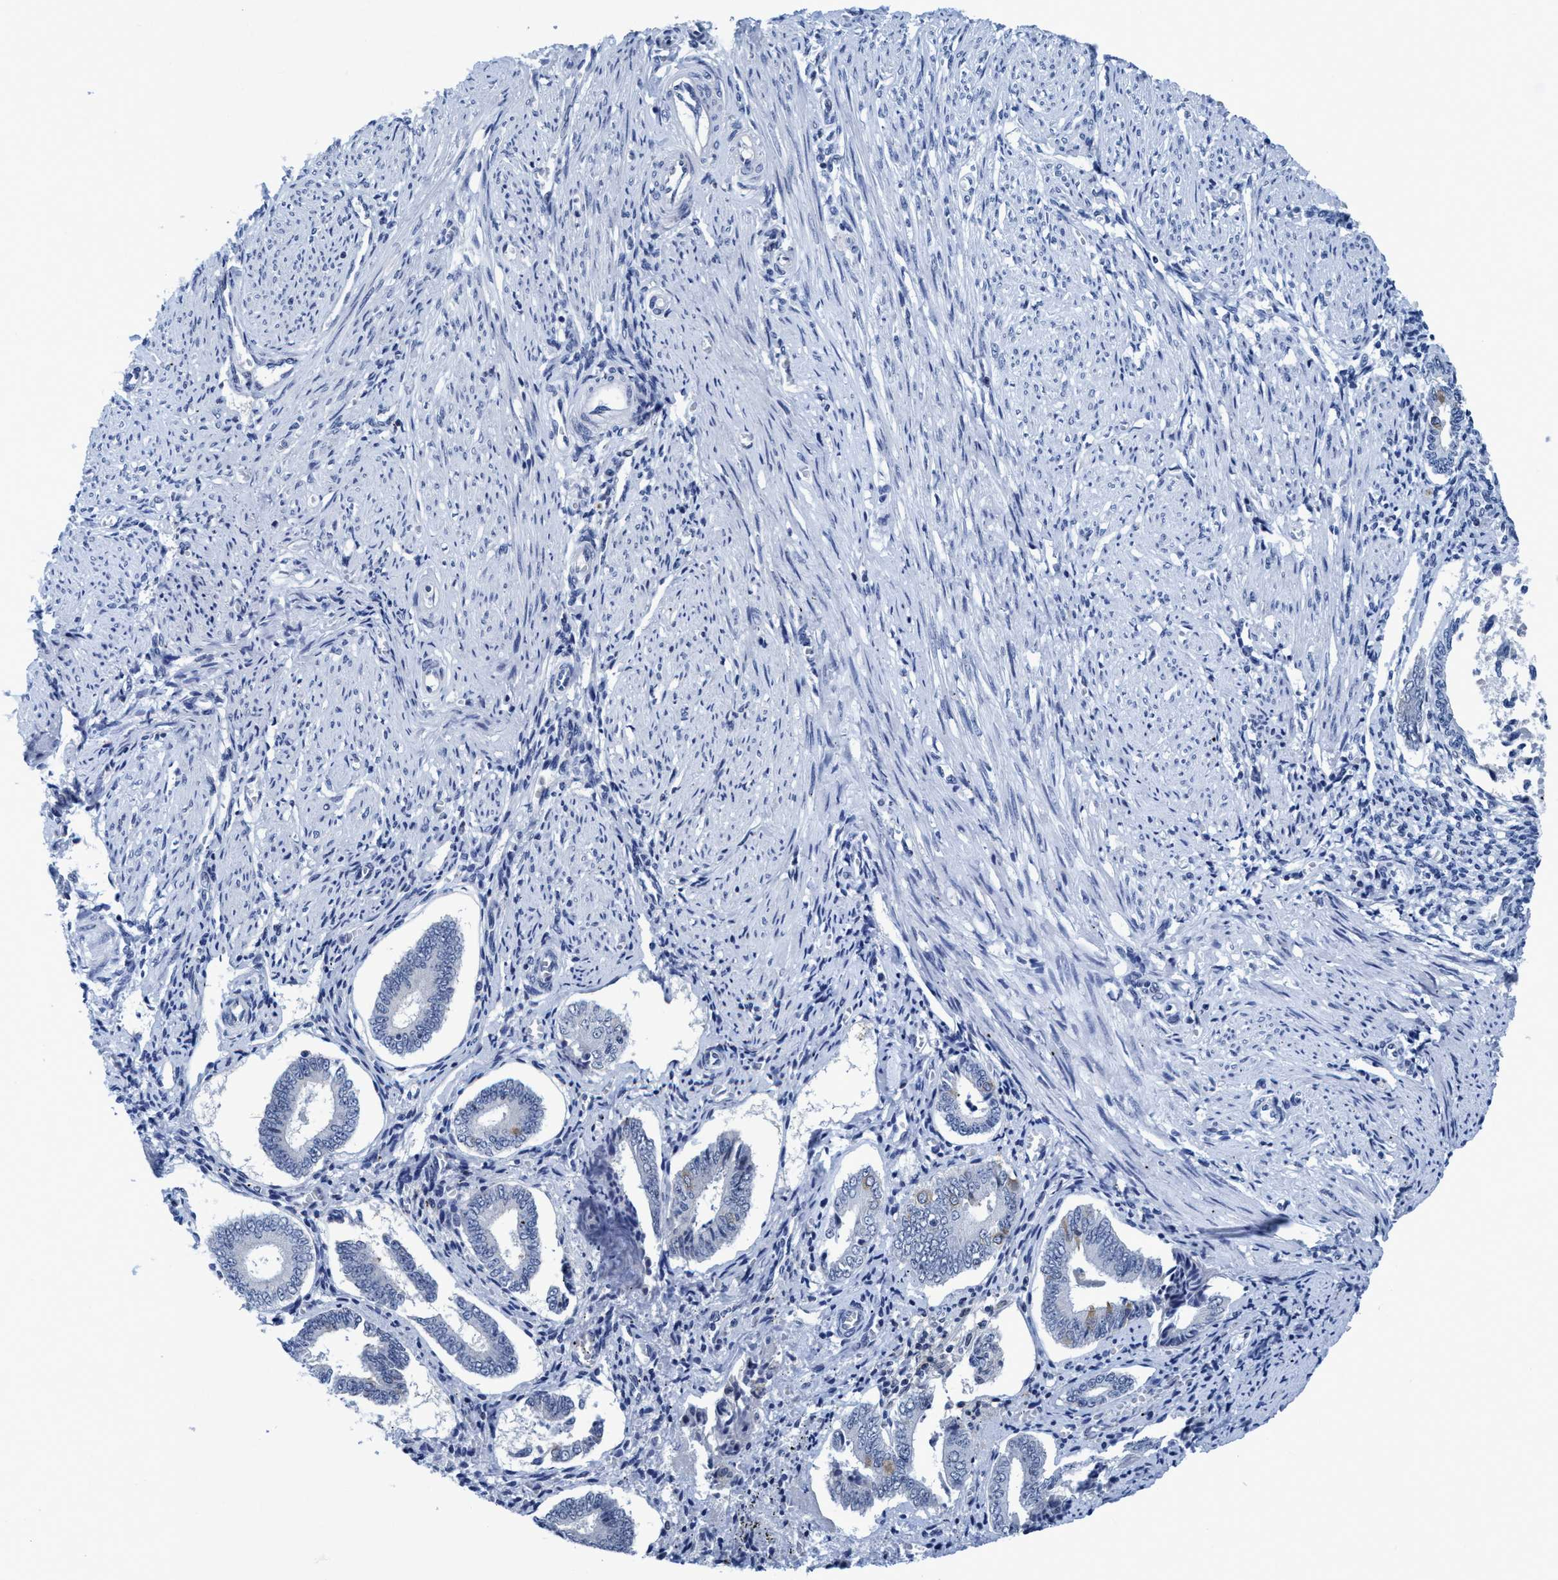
{"staining": {"intensity": "negative", "quantity": "none", "location": "none"}, "tissue": "endometrium", "cell_type": "Cells in endometrial stroma", "image_type": "normal", "snomed": [{"axis": "morphology", "description": "Normal tissue, NOS"}, {"axis": "topography", "description": "Endometrium"}], "caption": "High magnification brightfield microscopy of normal endometrium stained with DAB (3,3'-diaminobenzidine) (brown) and counterstained with hematoxylin (blue): cells in endometrial stroma show no significant positivity. (IHC, brightfield microscopy, high magnification).", "gene": "DNAI1", "patient": {"sex": "female", "age": 42}}